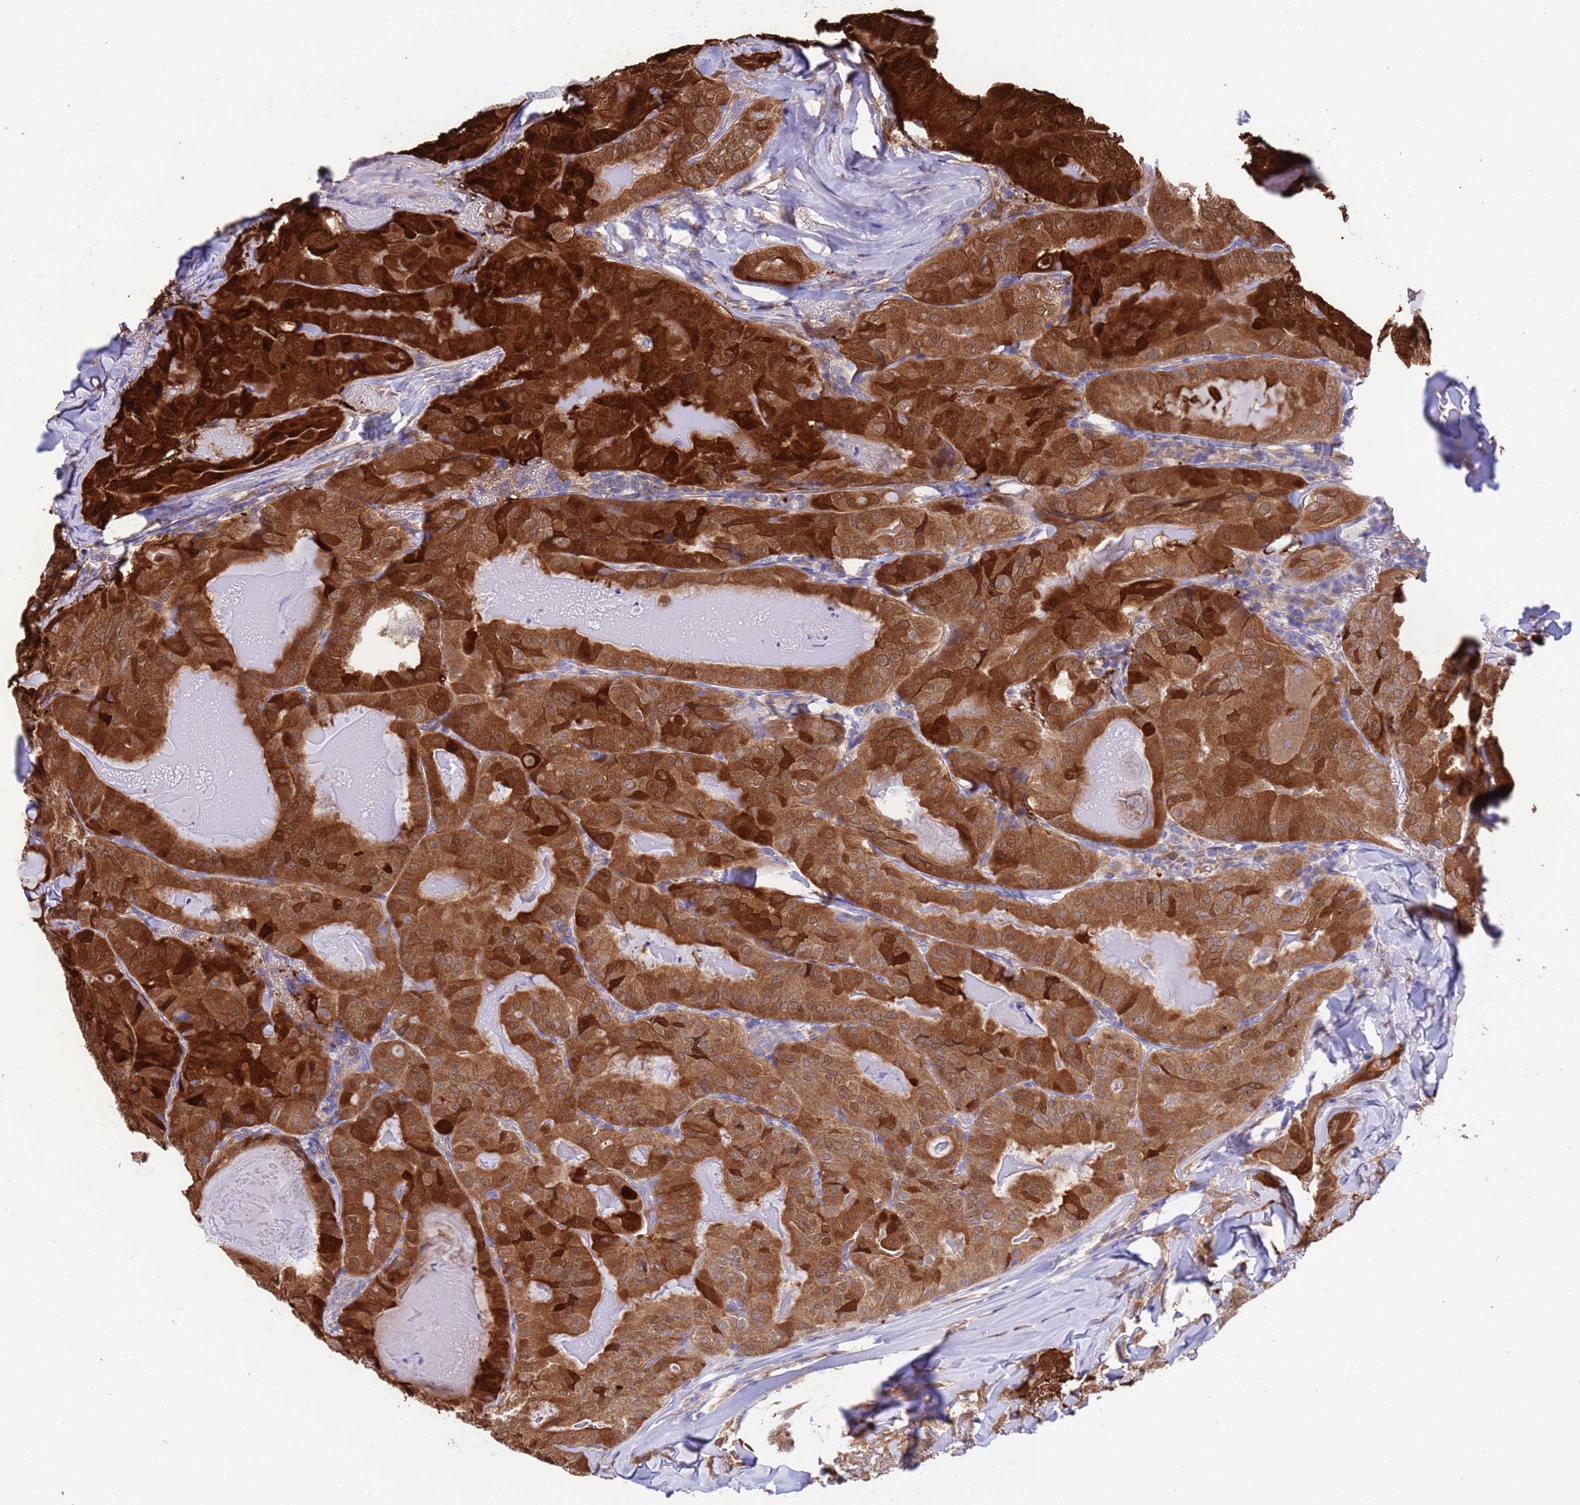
{"staining": {"intensity": "strong", "quantity": ">75%", "location": "cytoplasmic/membranous,nuclear"}, "tissue": "thyroid cancer", "cell_type": "Tumor cells", "image_type": "cancer", "snomed": [{"axis": "morphology", "description": "Papillary adenocarcinoma, NOS"}, {"axis": "topography", "description": "Thyroid gland"}], "caption": "This histopathology image demonstrates immunohistochemistry staining of papillary adenocarcinoma (thyroid), with high strong cytoplasmic/membranous and nuclear staining in approximately >75% of tumor cells.", "gene": "C6orf47", "patient": {"sex": "female", "age": 68}}